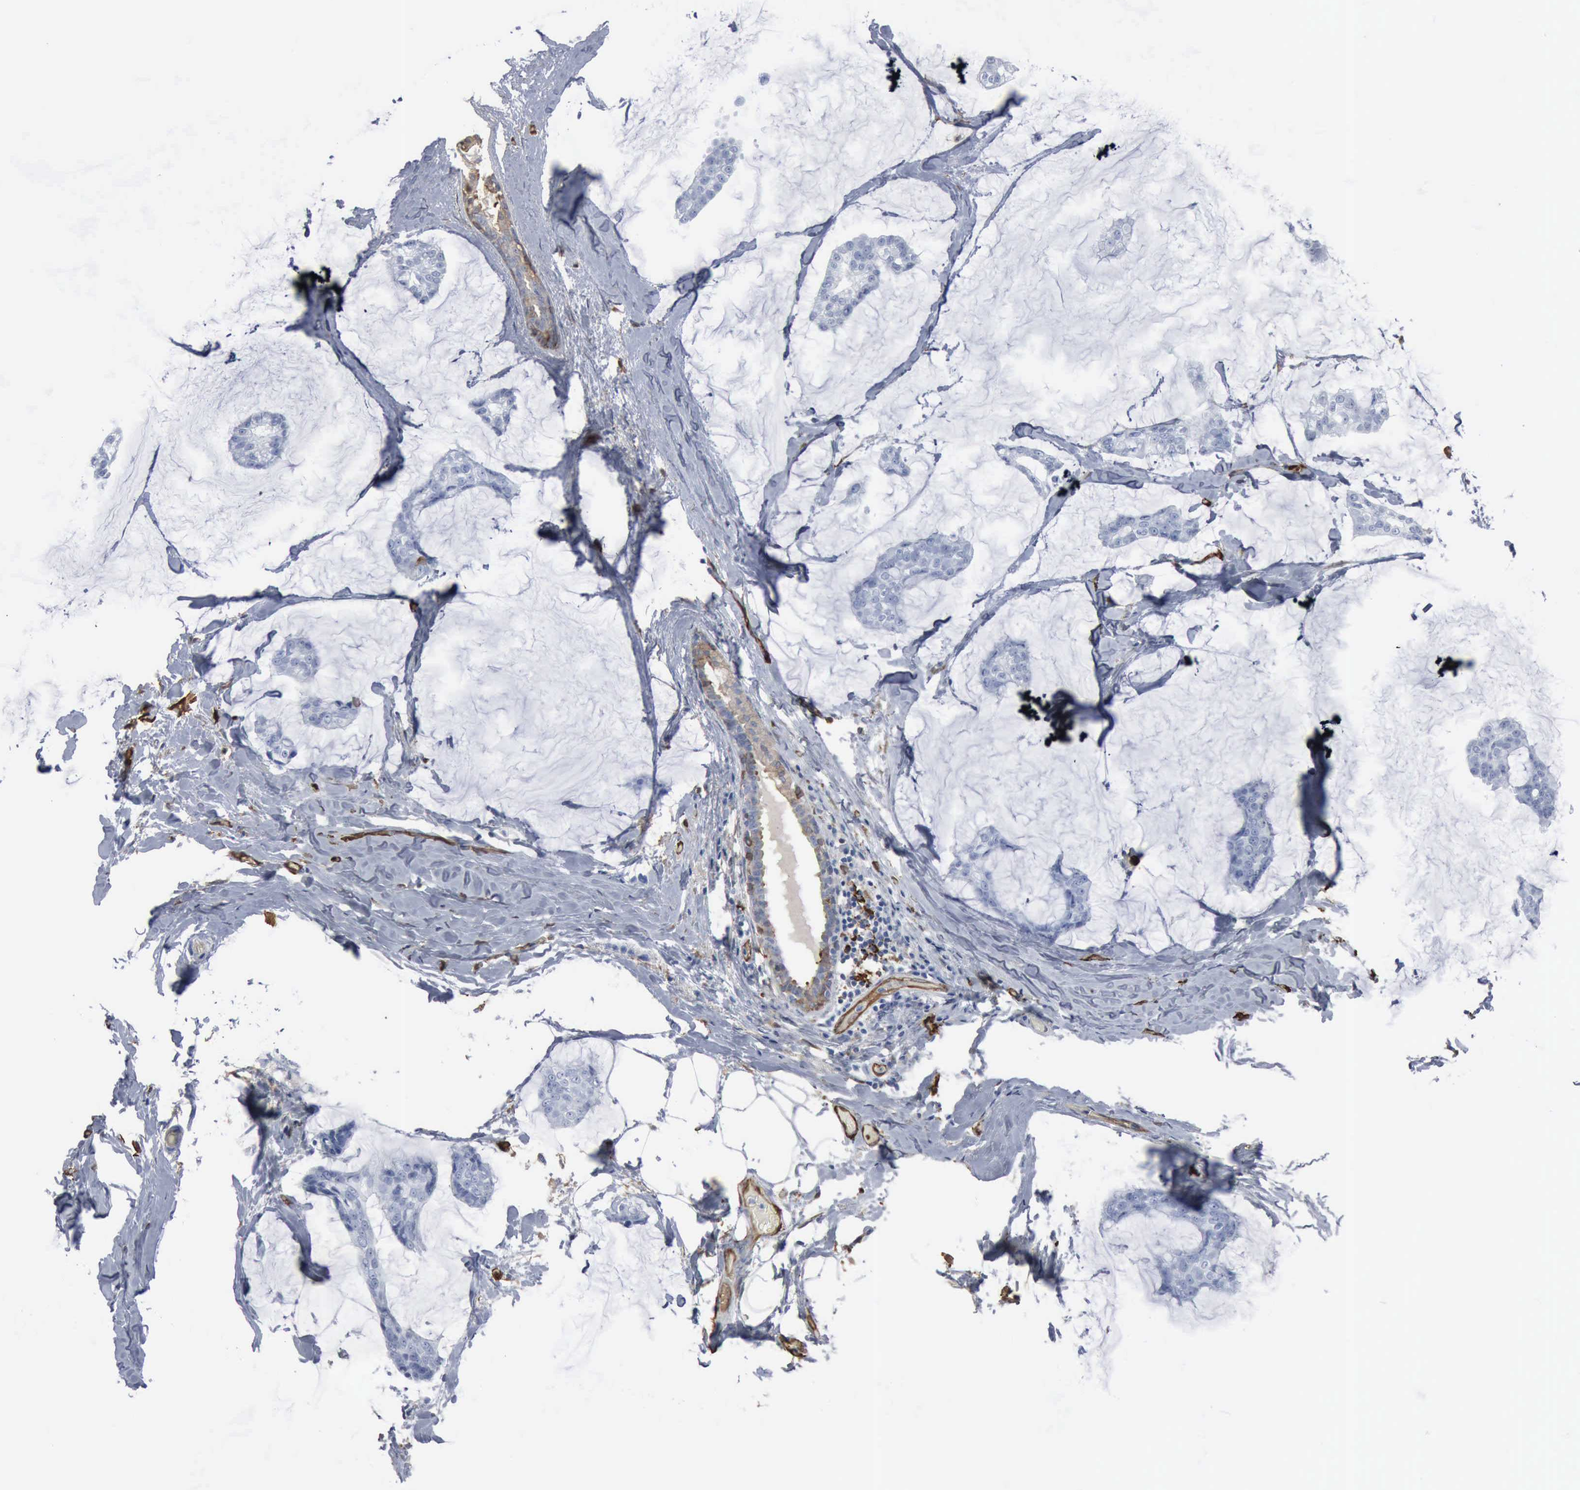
{"staining": {"intensity": "negative", "quantity": "none", "location": "none"}, "tissue": "breast cancer", "cell_type": "Tumor cells", "image_type": "cancer", "snomed": [{"axis": "morphology", "description": "Duct carcinoma"}, {"axis": "topography", "description": "Breast"}], "caption": "High magnification brightfield microscopy of breast cancer stained with DAB (3,3'-diaminobenzidine) (brown) and counterstained with hematoxylin (blue): tumor cells show no significant positivity. (DAB (3,3'-diaminobenzidine) immunohistochemistry (IHC) with hematoxylin counter stain).", "gene": "FSCN1", "patient": {"sex": "female", "age": 93}}